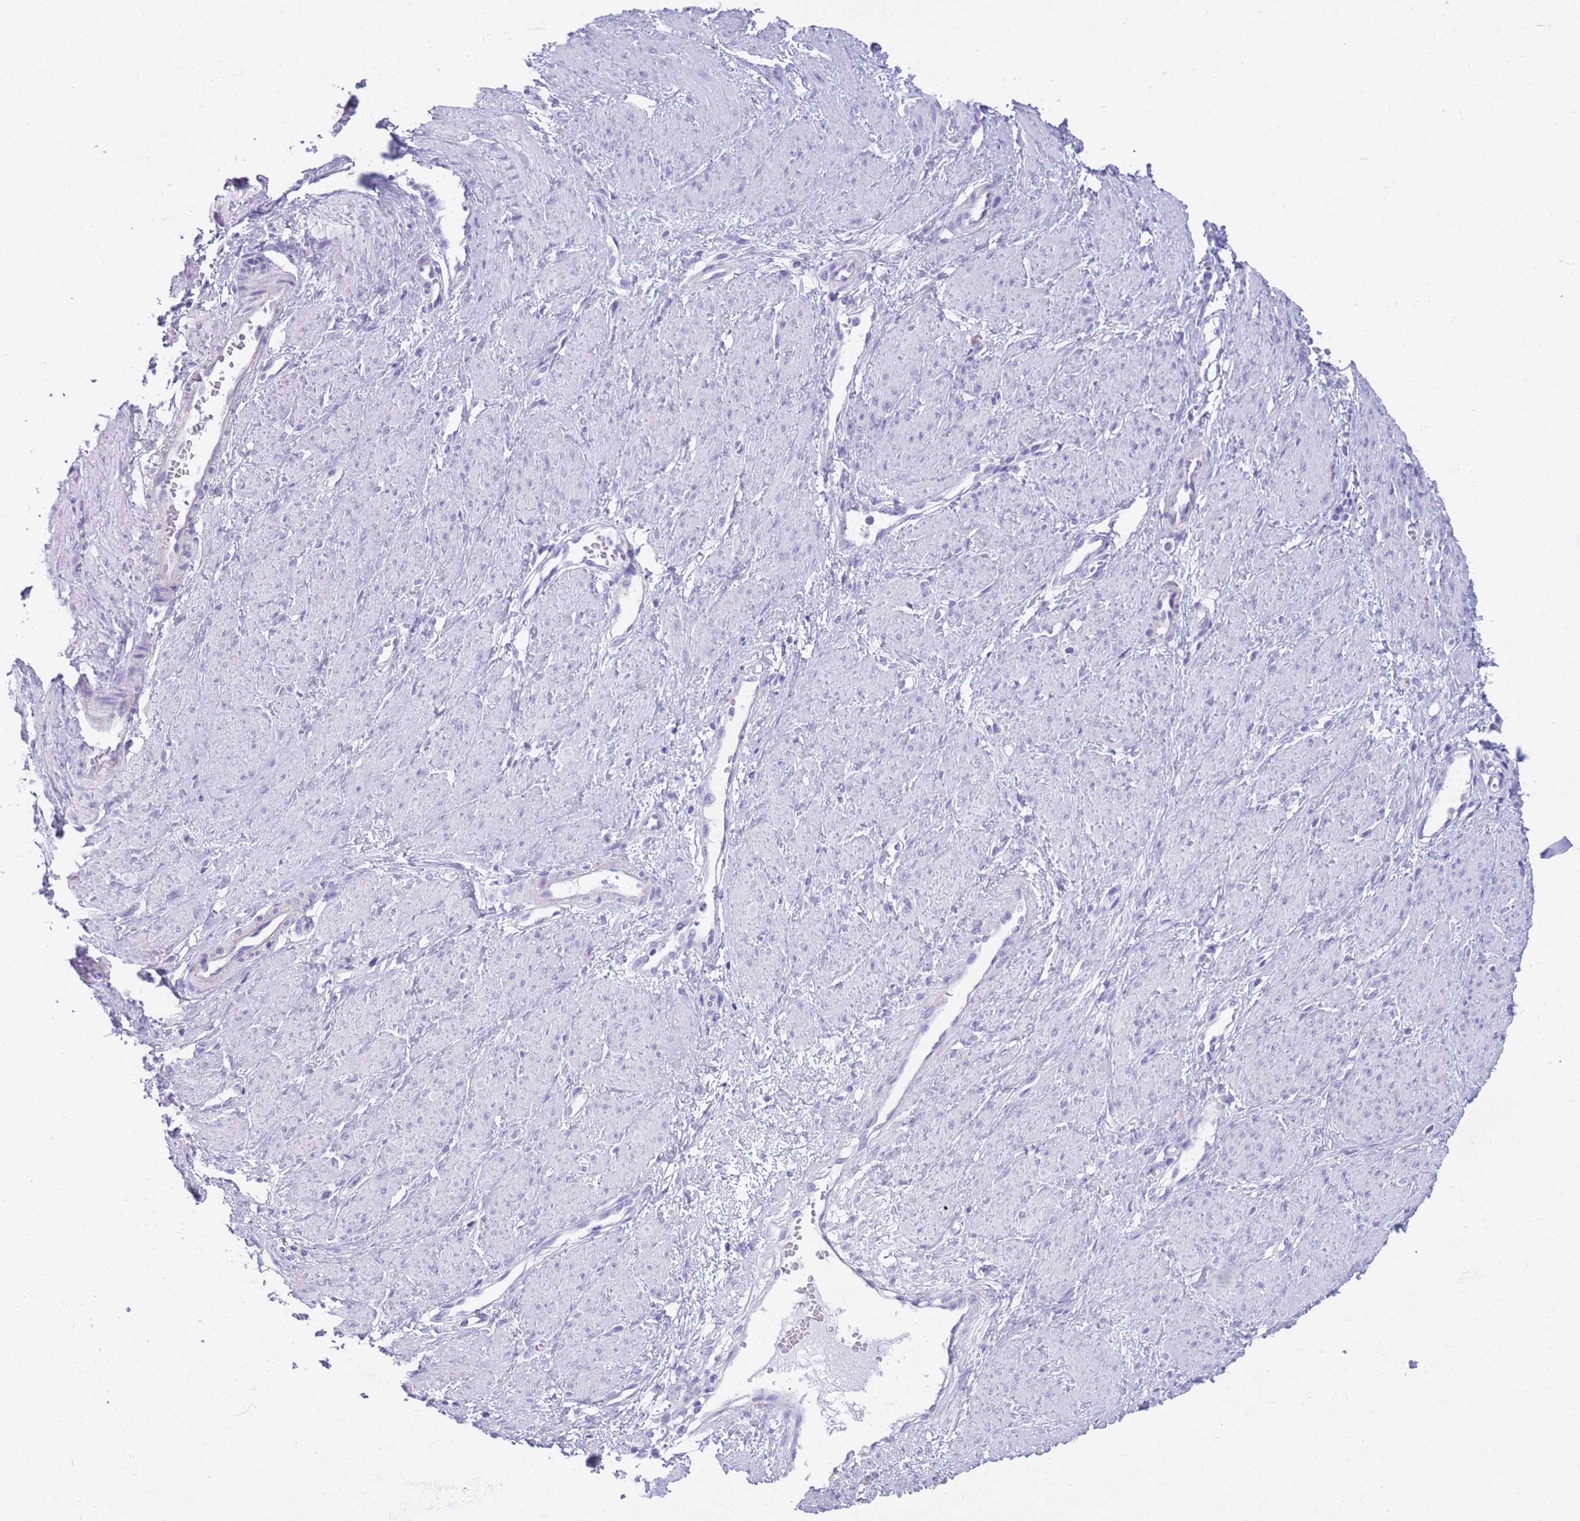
{"staining": {"intensity": "negative", "quantity": "none", "location": "none"}, "tissue": "smooth muscle", "cell_type": "Smooth muscle cells", "image_type": "normal", "snomed": [{"axis": "morphology", "description": "Normal tissue, NOS"}, {"axis": "topography", "description": "Smooth muscle"}, {"axis": "topography", "description": "Uterus"}], "caption": "Immunohistochemical staining of unremarkable human smooth muscle exhibits no significant expression in smooth muscle cells. (Stains: DAB immunohistochemistry (IHC) with hematoxylin counter stain, Microscopy: brightfield microscopy at high magnification).", "gene": "XKR8", "patient": {"sex": "female", "age": 39}}